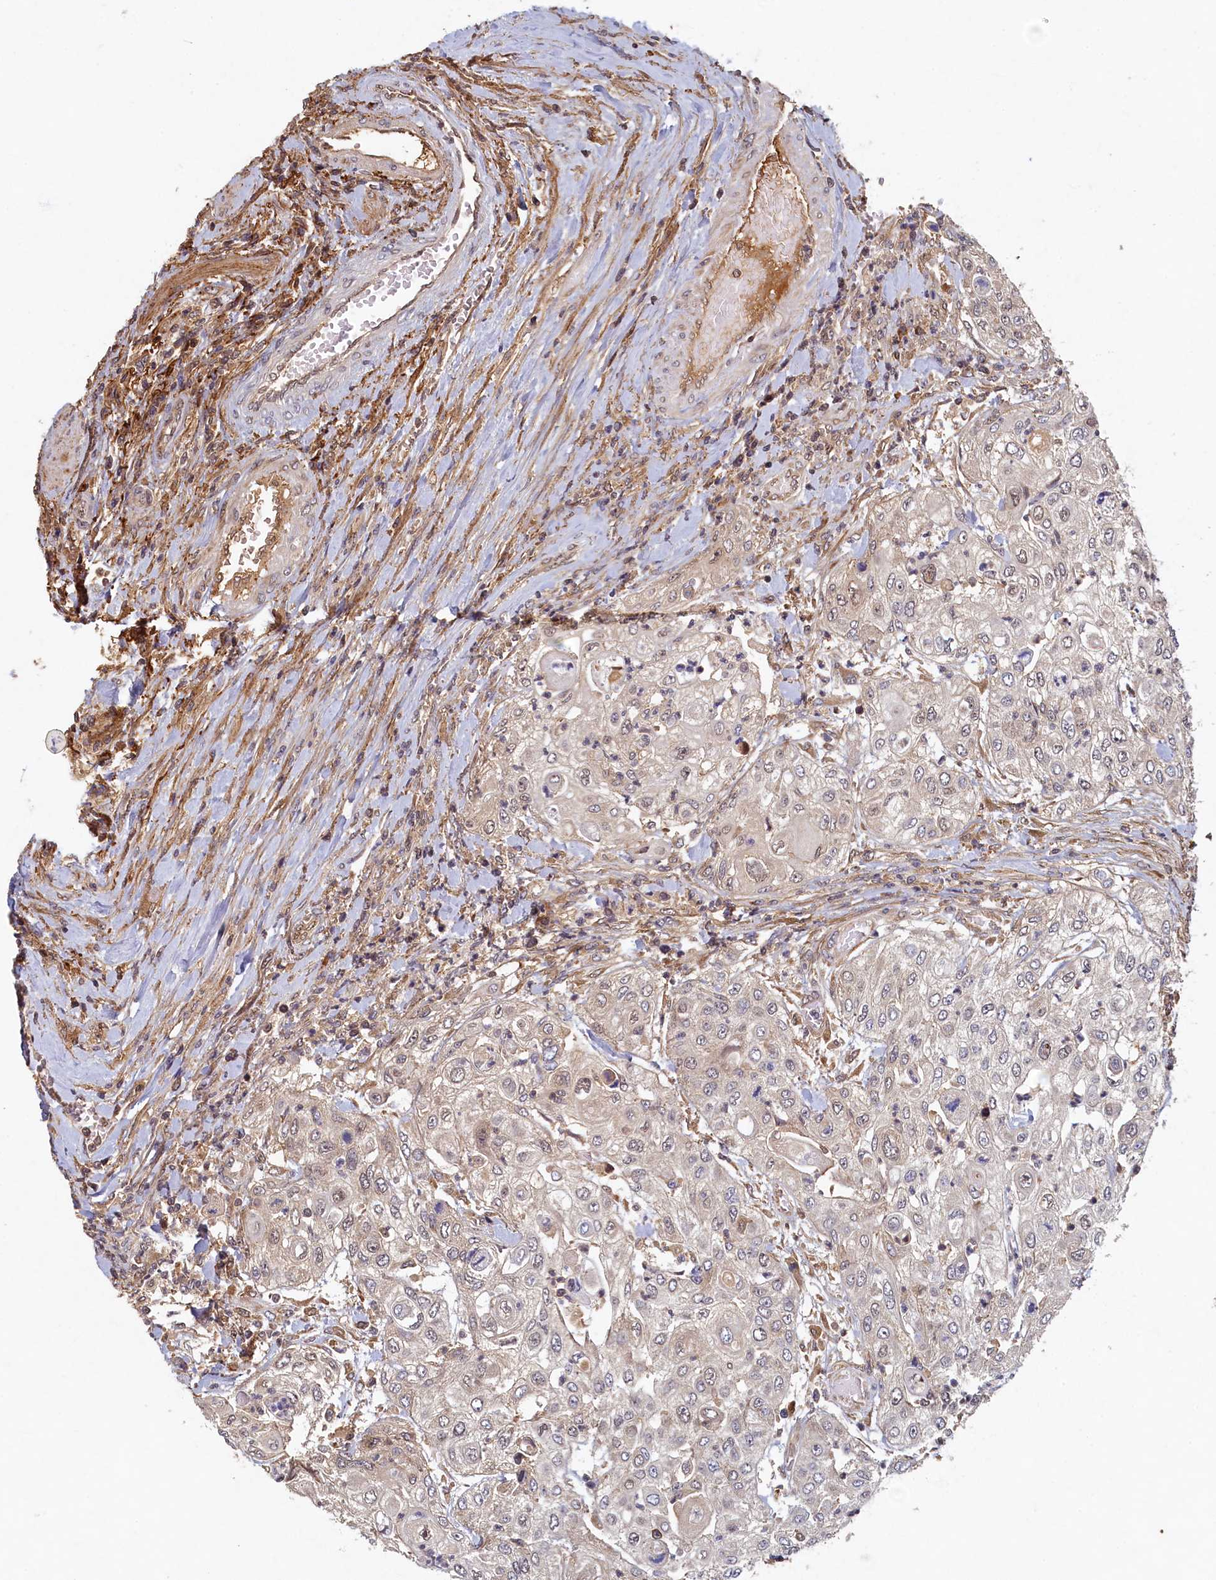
{"staining": {"intensity": "negative", "quantity": "none", "location": "none"}, "tissue": "urothelial cancer", "cell_type": "Tumor cells", "image_type": "cancer", "snomed": [{"axis": "morphology", "description": "Urothelial carcinoma, High grade"}, {"axis": "topography", "description": "Urinary bladder"}], "caption": "An IHC photomicrograph of urothelial cancer is shown. There is no staining in tumor cells of urothelial cancer. The staining was performed using DAB (3,3'-diaminobenzidine) to visualize the protein expression in brown, while the nuclei were stained in blue with hematoxylin (Magnification: 20x).", "gene": "LCMT2", "patient": {"sex": "female", "age": 79}}